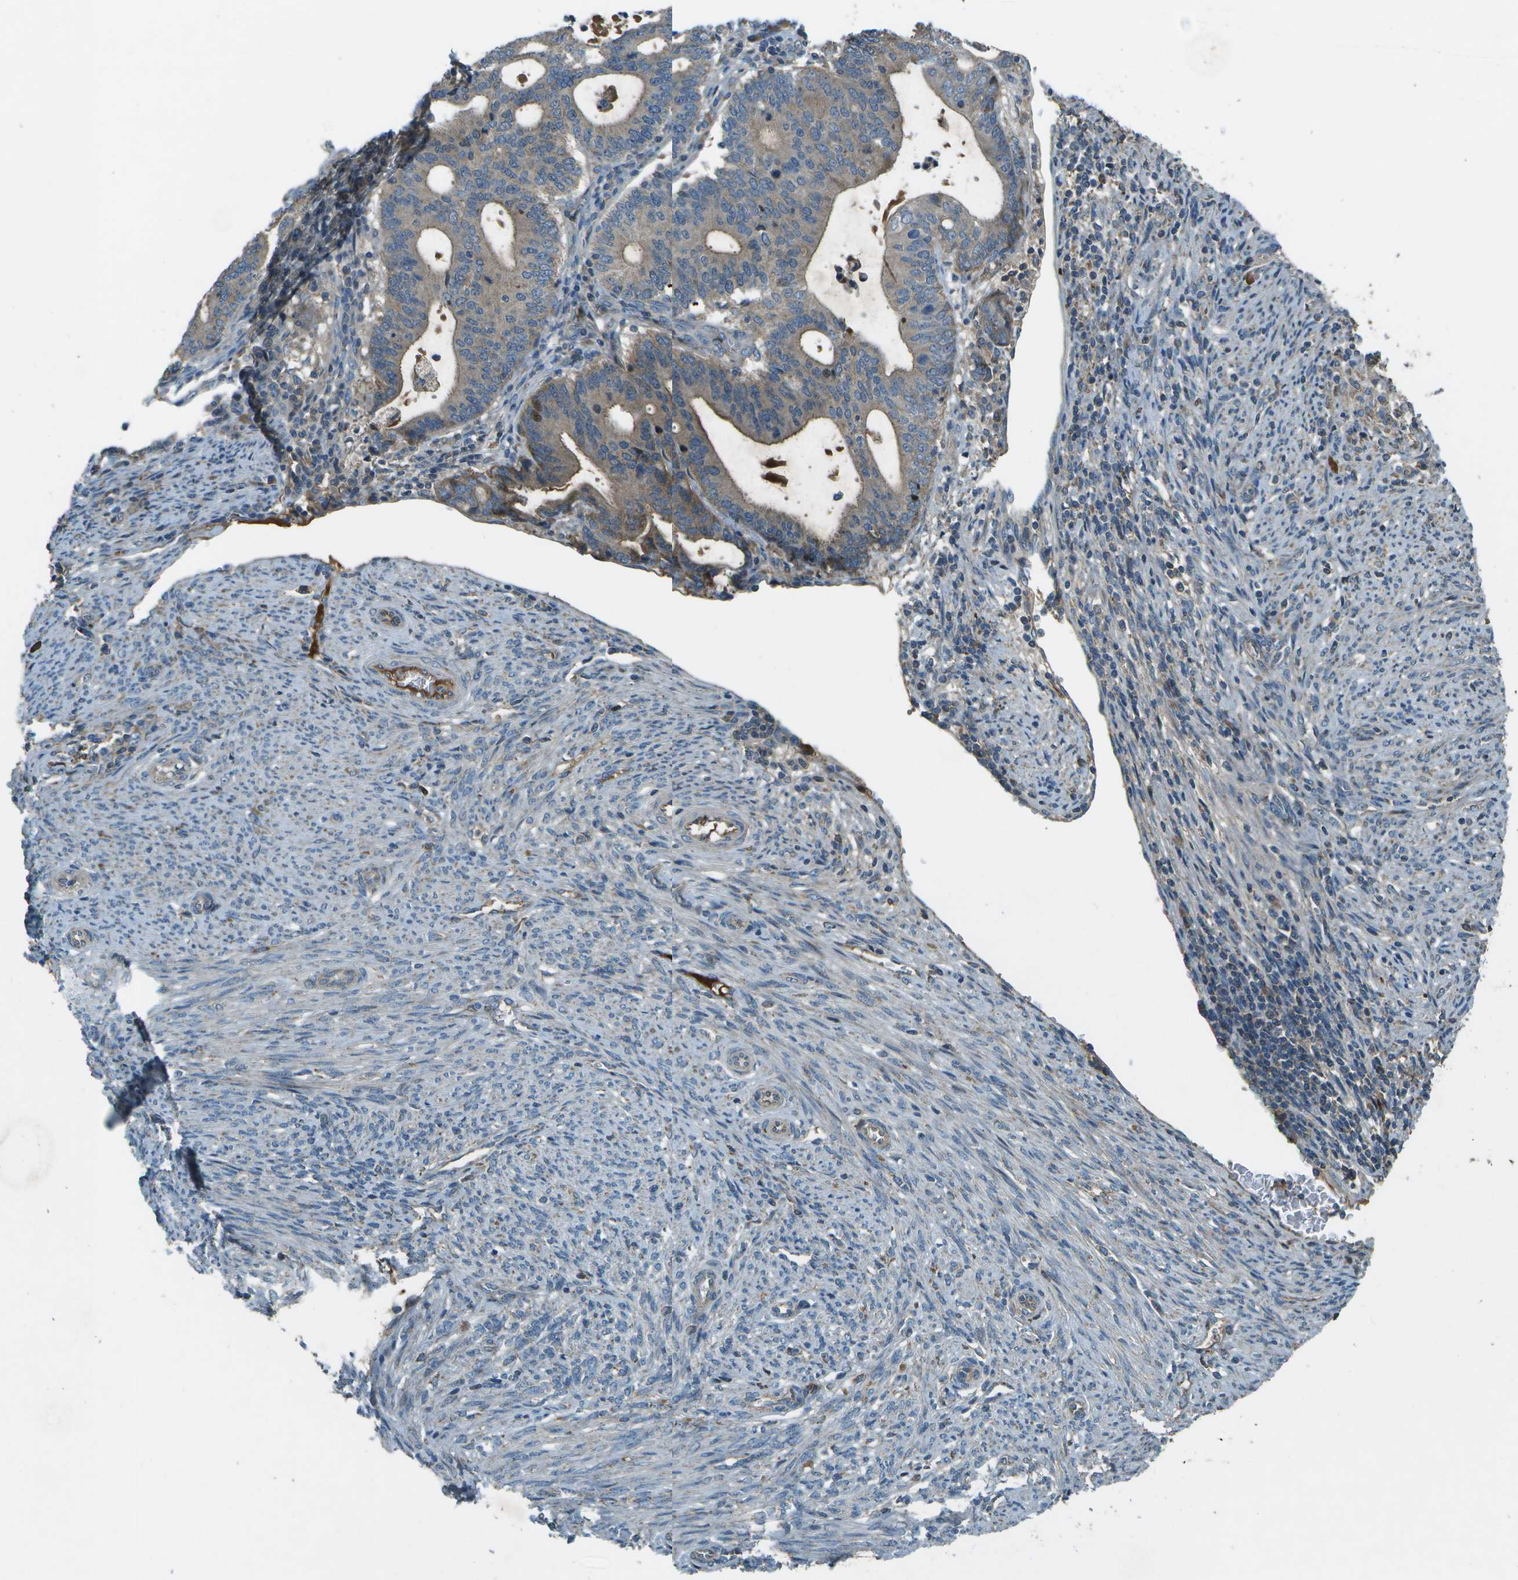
{"staining": {"intensity": "moderate", "quantity": "25%-75%", "location": "cytoplasmic/membranous"}, "tissue": "endometrial cancer", "cell_type": "Tumor cells", "image_type": "cancer", "snomed": [{"axis": "morphology", "description": "Adenocarcinoma, NOS"}, {"axis": "topography", "description": "Uterus"}], "caption": "Immunohistochemistry (DAB (3,3'-diaminobenzidine)) staining of human endometrial cancer shows moderate cytoplasmic/membranous protein expression in about 25%-75% of tumor cells. The staining was performed using DAB (3,3'-diaminobenzidine), with brown indicating positive protein expression. Nuclei are stained blue with hematoxylin.", "gene": "PXYLP1", "patient": {"sex": "female", "age": 83}}